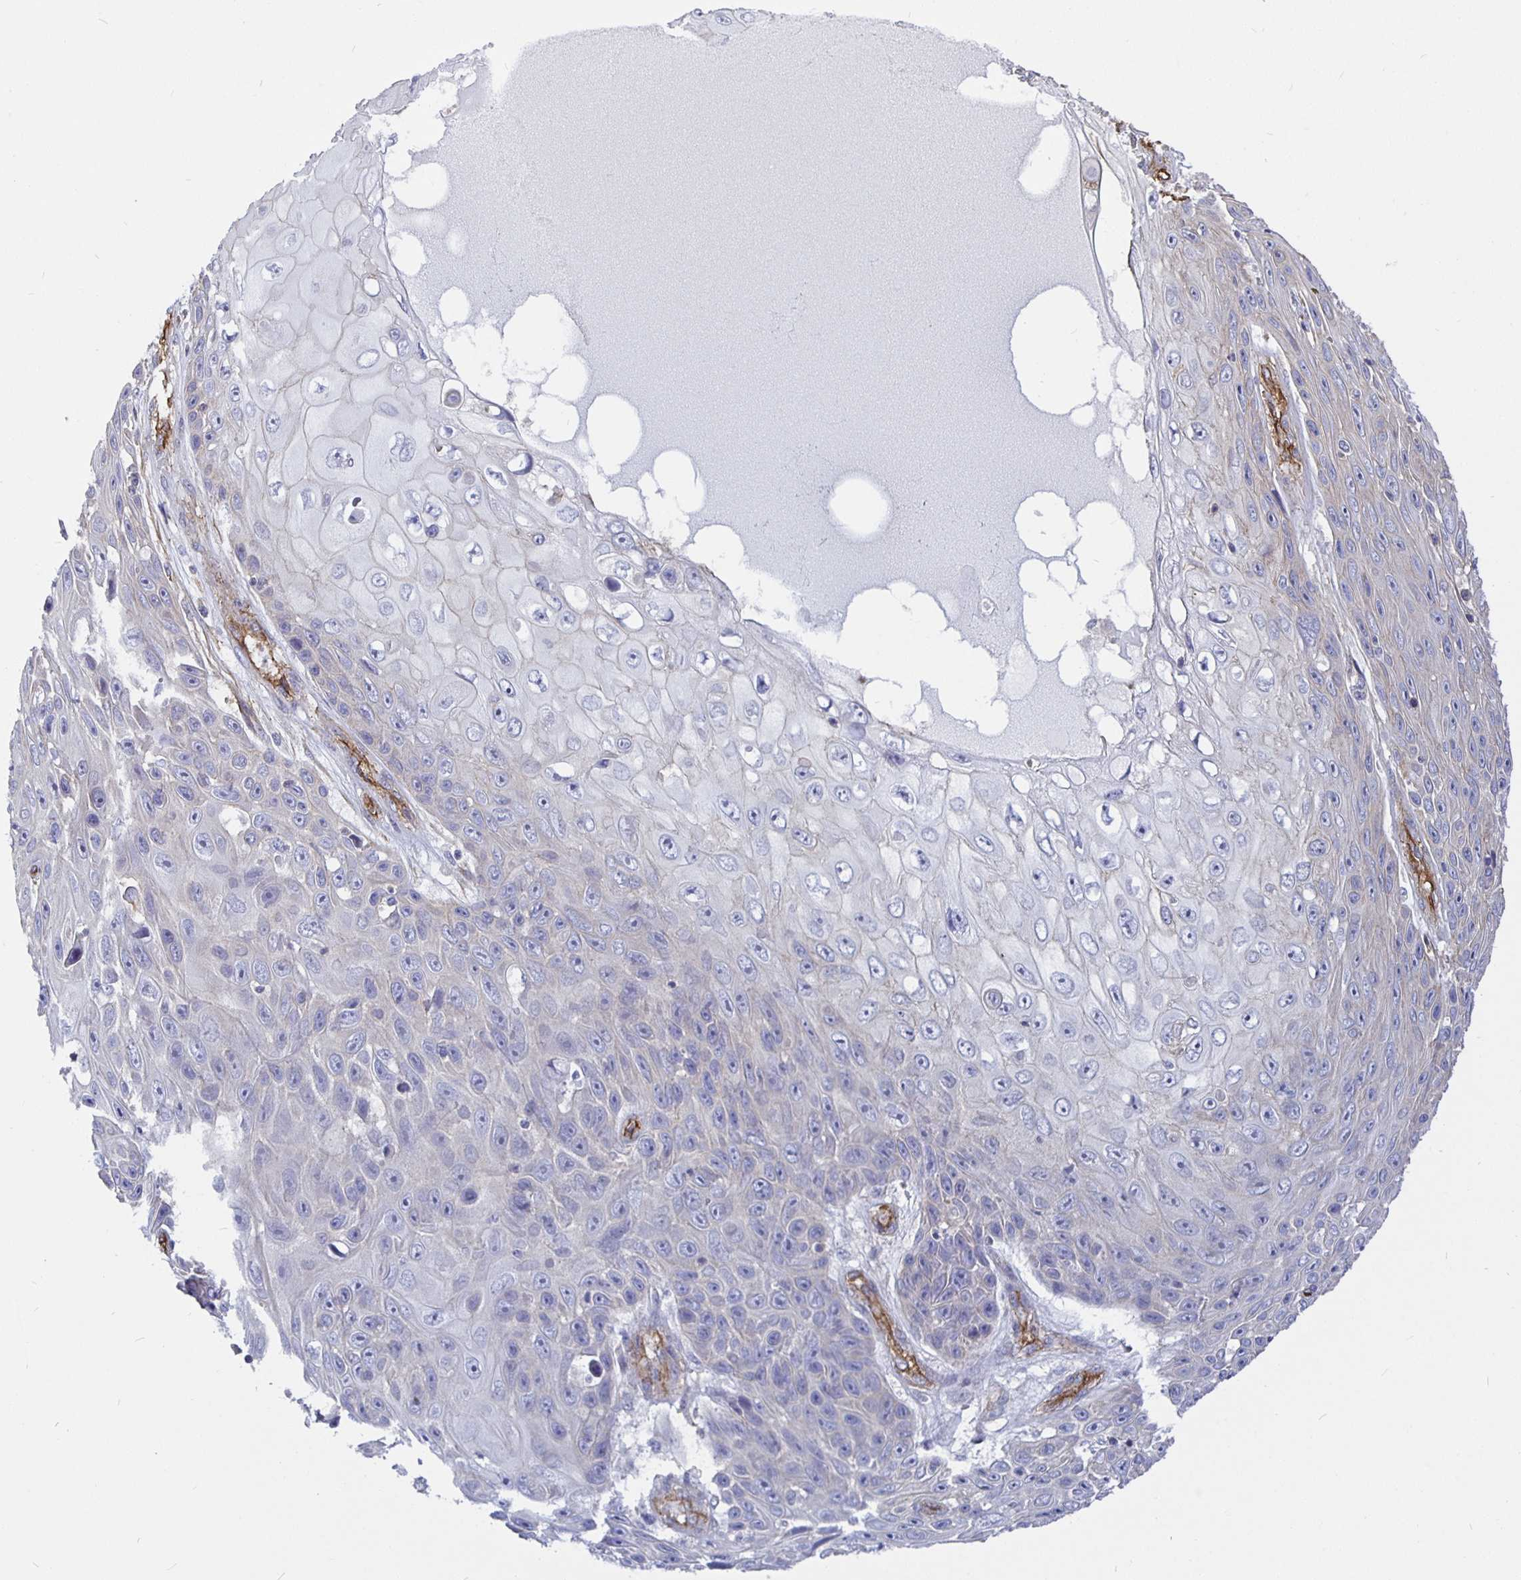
{"staining": {"intensity": "negative", "quantity": "none", "location": "none"}, "tissue": "skin cancer", "cell_type": "Tumor cells", "image_type": "cancer", "snomed": [{"axis": "morphology", "description": "Squamous cell carcinoma, NOS"}, {"axis": "topography", "description": "Skin"}], "caption": "Immunohistochemistry (IHC) of human skin squamous cell carcinoma shows no staining in tumor cells. (Brightfield microscopy of DAB immunohistochemistry (IHC) at high magnification).", "gene": "ARHGEF39", "patient": {"sex": "male", "age": 82}}